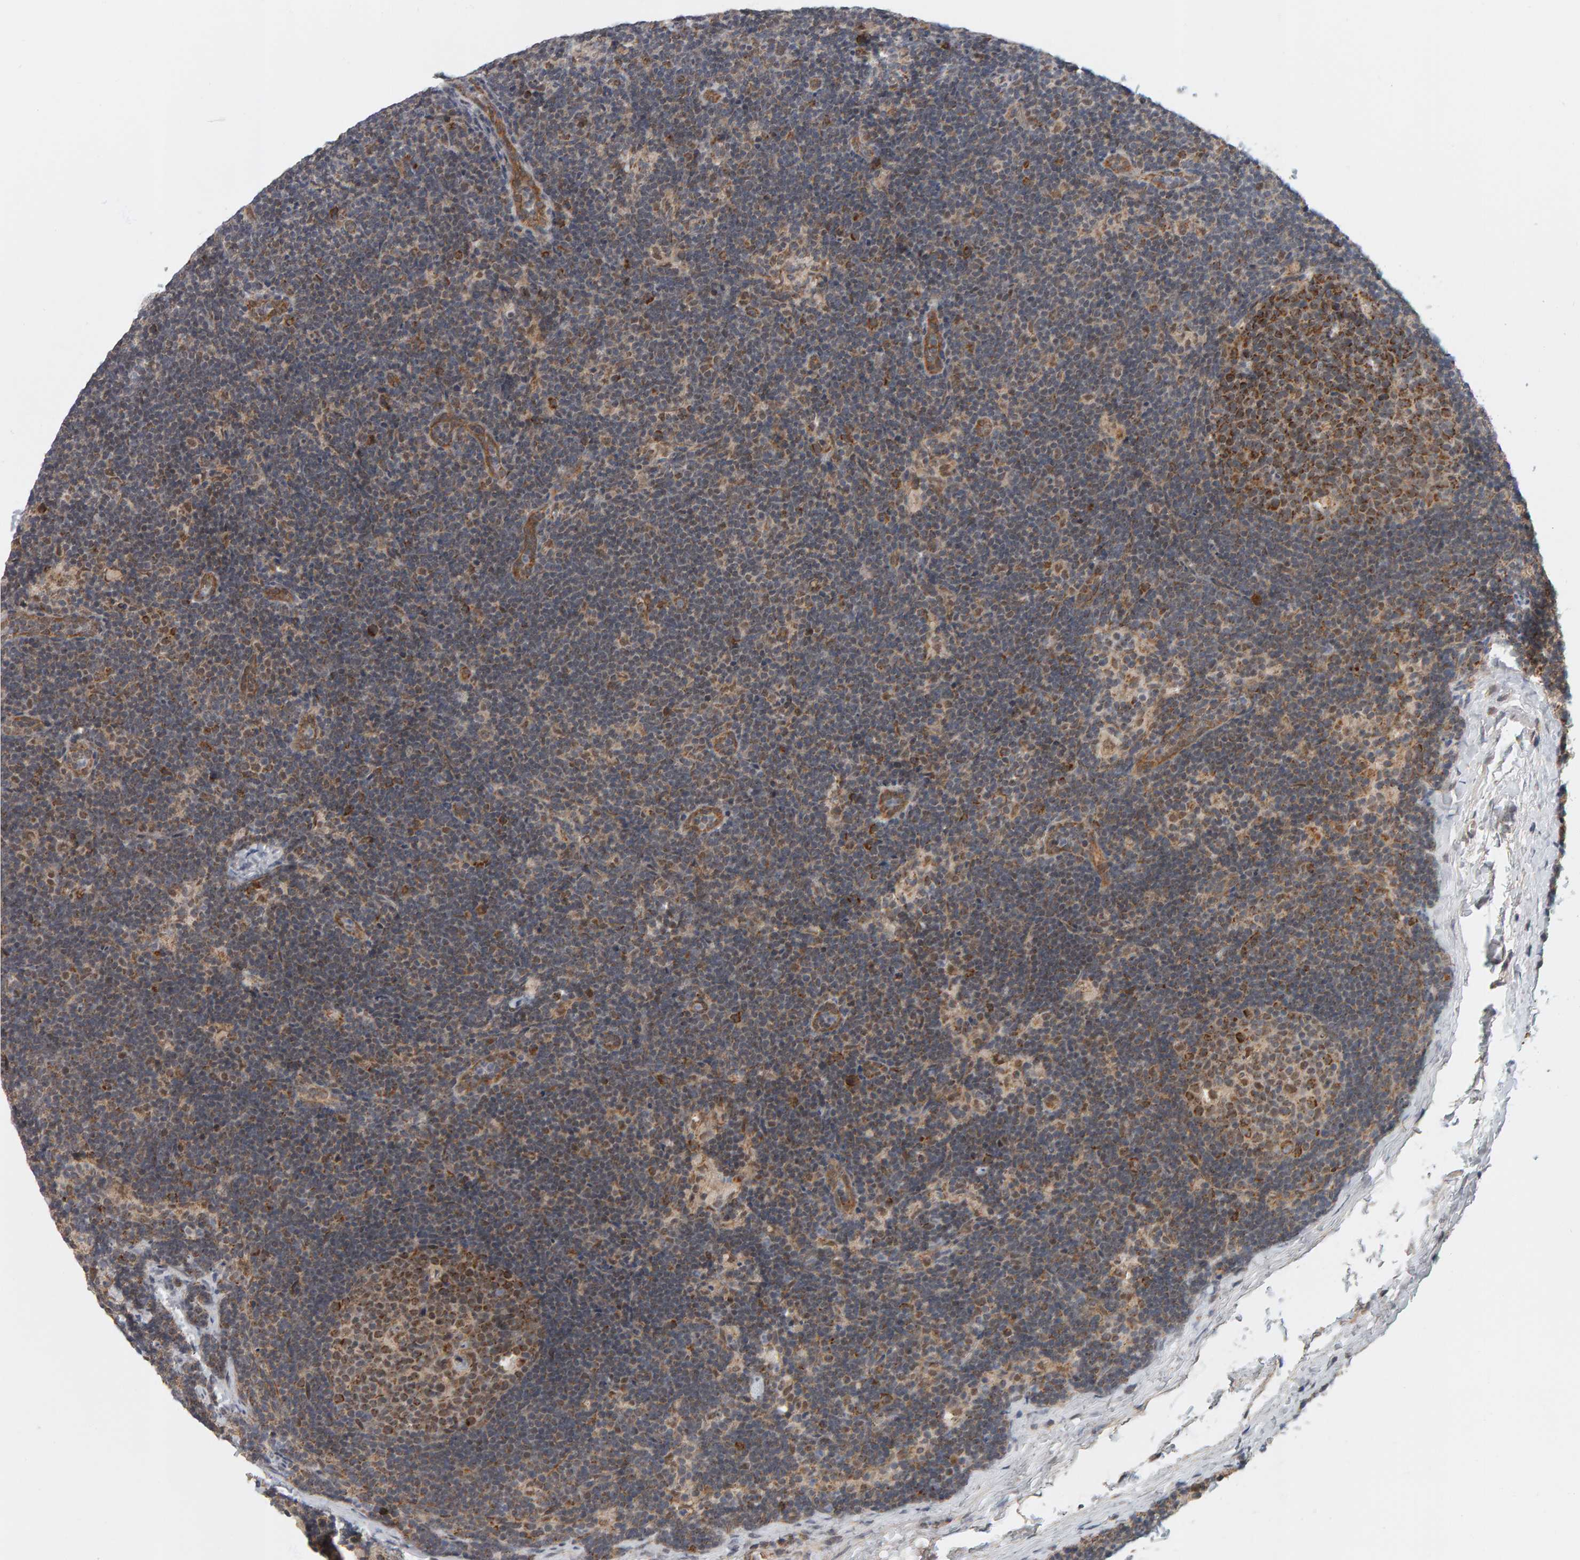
{"staining": {"intensity": "moderate", "quantity": ">75%", "location": "cytoplasmic/membranous"}, "tissue": "lymph node", "cell_type": "Germinal center cells", "image_type": "normal", "snomed": [{"axis": "morphology", "description": "Normal tissue, NOS"}, {"axis": "topography", "description": "Lymph node"}], "caption": "Lymph node was stained to show a protein in brown. There is medium levels of moderate cytoplasmic/membranous expression in approximately >75% of germinal center cells. The staining was performed using DAB (3,3'-diaminobenzidine), with brown indicating positive protein expression. Nuclei are stained blue with hematoxylin.", "gene": "DAP3", "patient": {"sex": "female", "age": 22}}